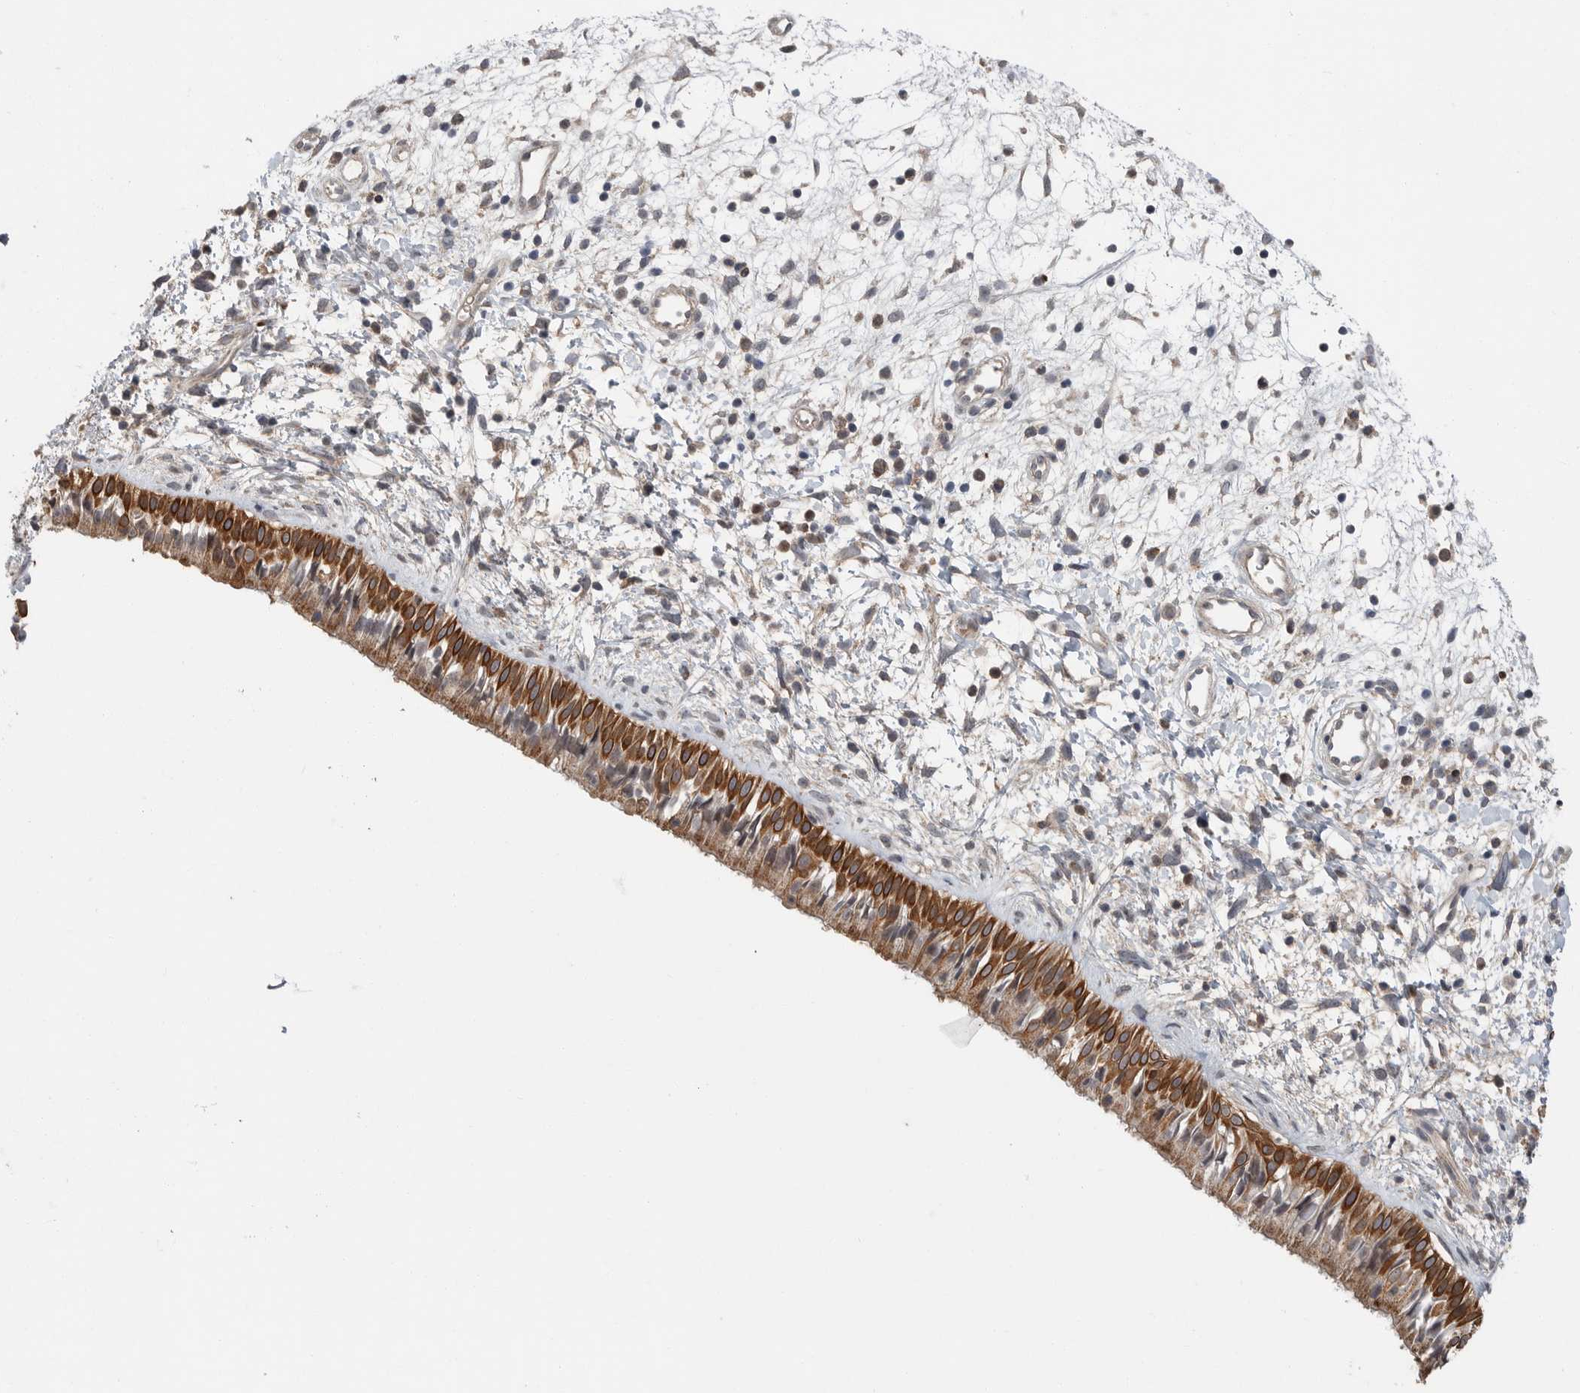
{"staining": {"intensity": "strong", "quantity": ">75%", "location": "cytoplasmic/membranous"}, "tissue": "nasopharynx", "cell_type": "Respiratory epithelial cells", "image_type": "normal", "snomed": [{"axis": "morphology", "description": "Normal tissue, NOS"}, {"axis": "topography", "description": "Nasopharynx"}], "caption": "Protein analysis of normal nasopharynx reveals strong cytoplasmic/membranous staining in about >75% of respiratory epithelial cells. (Stains: DAB (3,3'-diaminobenzidine) in brown, nuclei in blue, Microscopy: brightfield microscopy at high magnification).", "gene": "SCP2", "patient": {"sex": "male", "age": 22}}